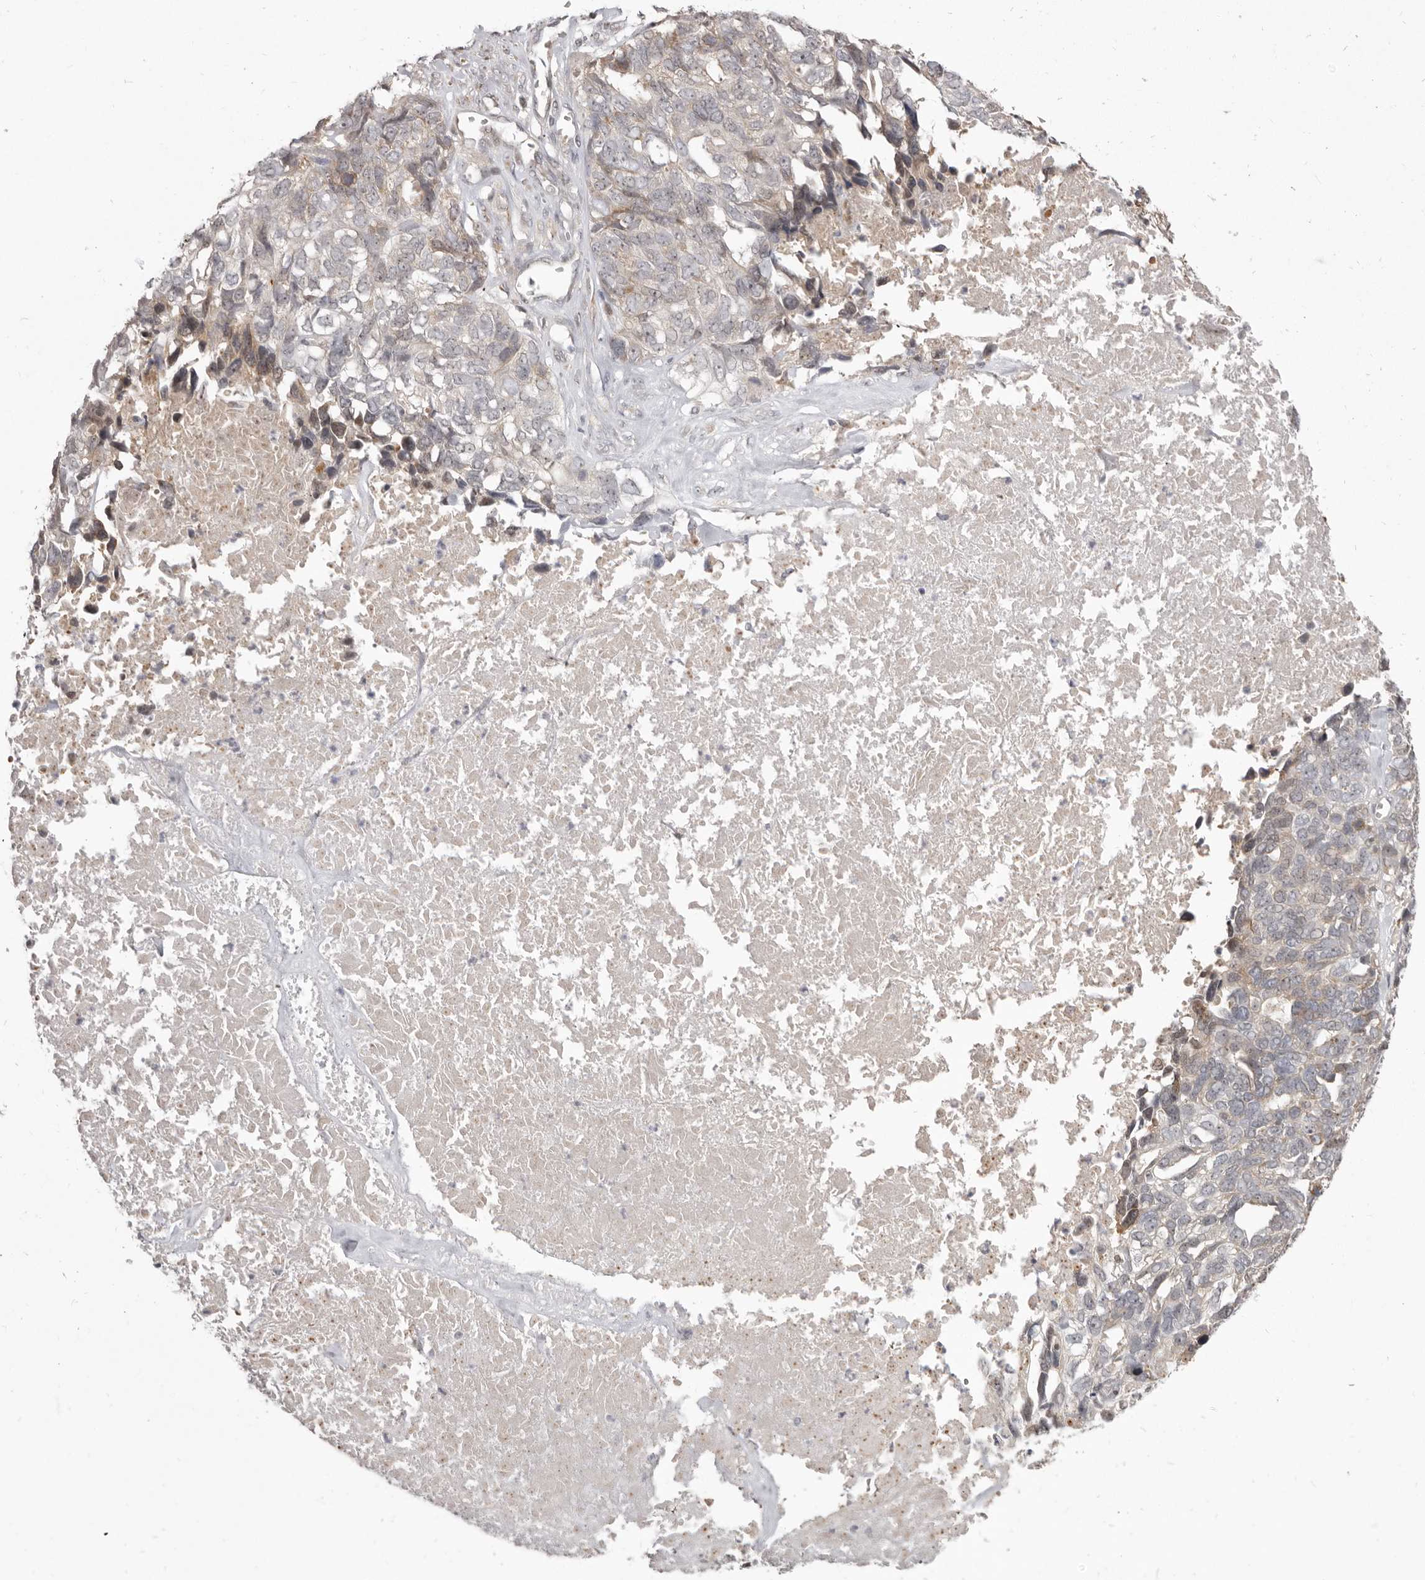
{"staining": {"intensity": "weak", "quantity": "<25%", "location": "cytoplasmic/membranous"}, "tissue": "ovarian cancer", "cell_type": "Tumor cells", "image_type": "cancer", "snomed": [{"axis": "morphology", "description": "Cystadenocarcinoma, serous, NOS"}, {"axis": "topography", "description": "Ovary"}], "caption": "IHC of ovarian cancer demonstrates no positivity in tumor cells.", "gene": "BAD", "patient": {"sex": "female", "age": 79}}